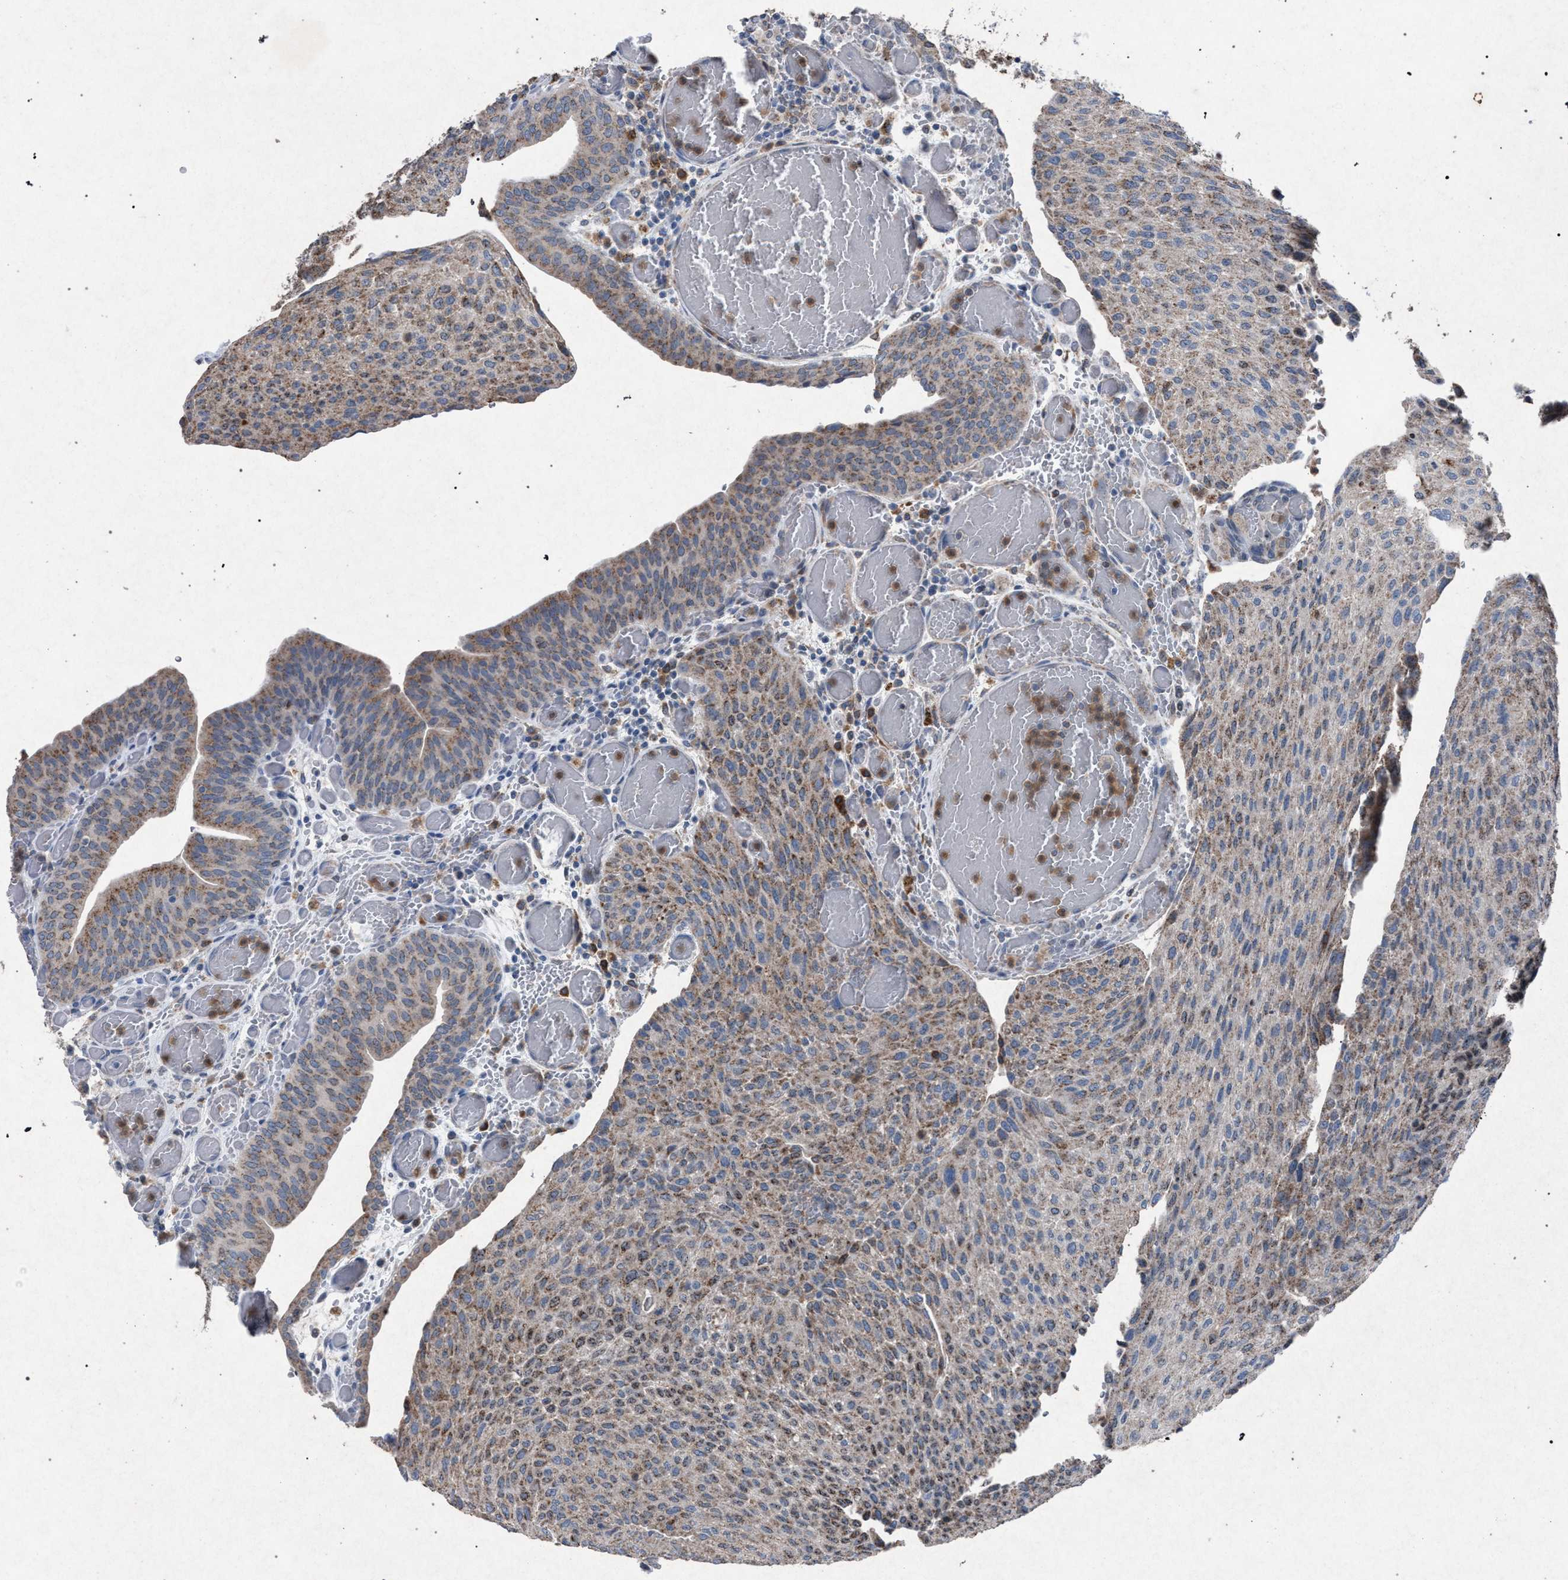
{"staining": {"intensity": "moderate", "quantity": ">75%", "location": "cytoplasmic/membranous"}, "tissue": "urothelial cancer", "cell_type": "Tumor cells", "image_type": "cancer", "snomed": [{"axis": "morphology", "description": "Urothelial carcinoma, Low grade"}, {"axis": "morphology", "description": "Urothelial carcinoma, High grade"}, {"axis": "topography", "description": "Urinary bladder"}], "caption": "Protein staining of urothelial cancer tissue demonstrates moderate cytoplasmic/membranous positivity in approximately >75% of tumor cells.", "gene": "HSD17B4", "patient": {"sex": "male", "age": 35}}